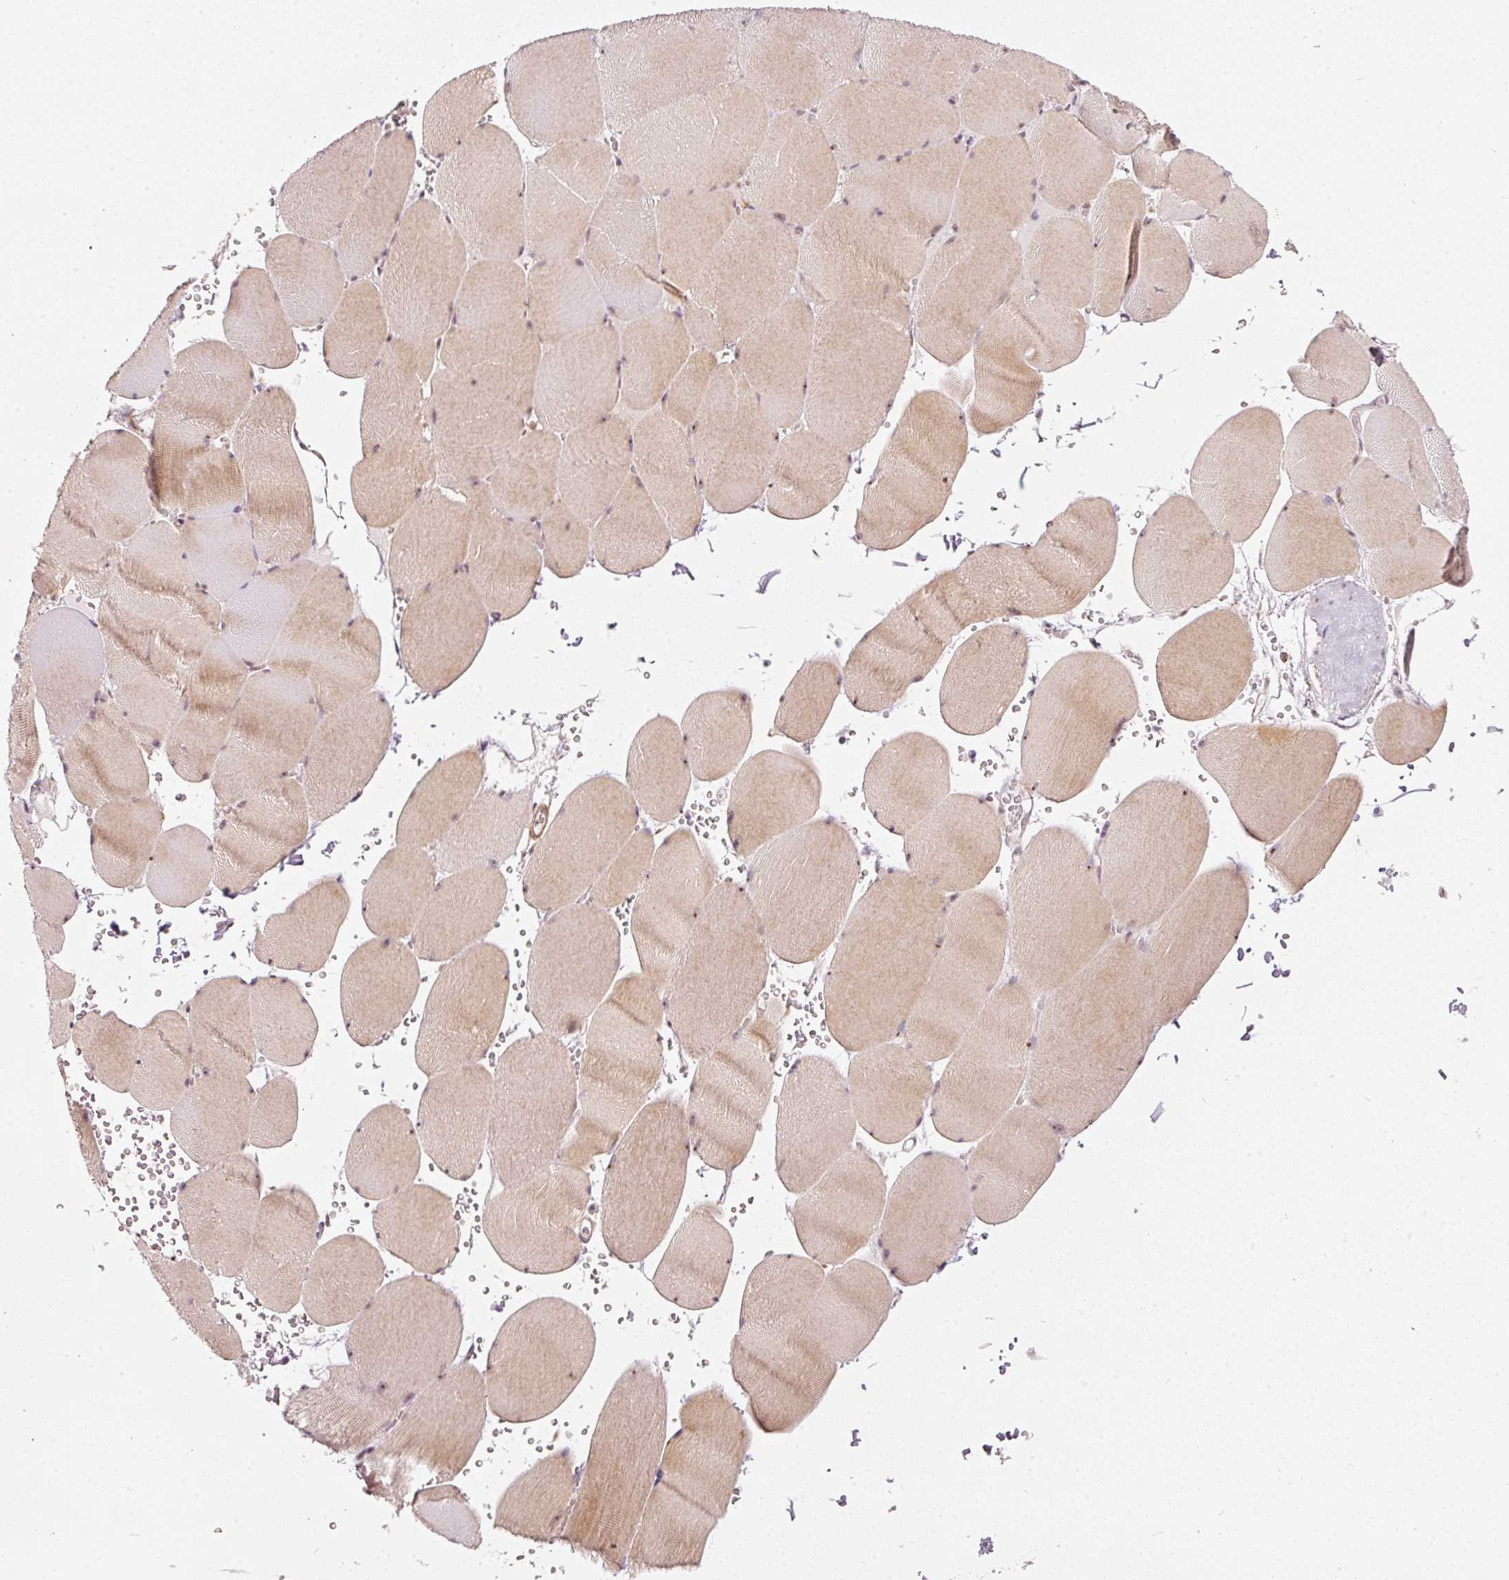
{"staining": {"intensity": "moderate", "quantity": "25%-75%", "location": "cytoplasmic/membranous"}, "tissue": "skeletal muscle", "cell_type": "Myocytes", "image_type": "normal", "snomed": [{"axis": "morphology", "description": "Normal tissue, NOS"}, {"axis": "topography", "description": "Skeletal muscle"}, {"axis": "topography", "description": "Head-Neck"}], "caption": "An image showing moderate cytoplasmic/membranous expression in approximately 25%-75% of myocytes in benign skeletal muscle, as visualized by brown immunohistochemical staining.", "gene": "MXRA8", "patient": {"sex": "male", "age": 66}}